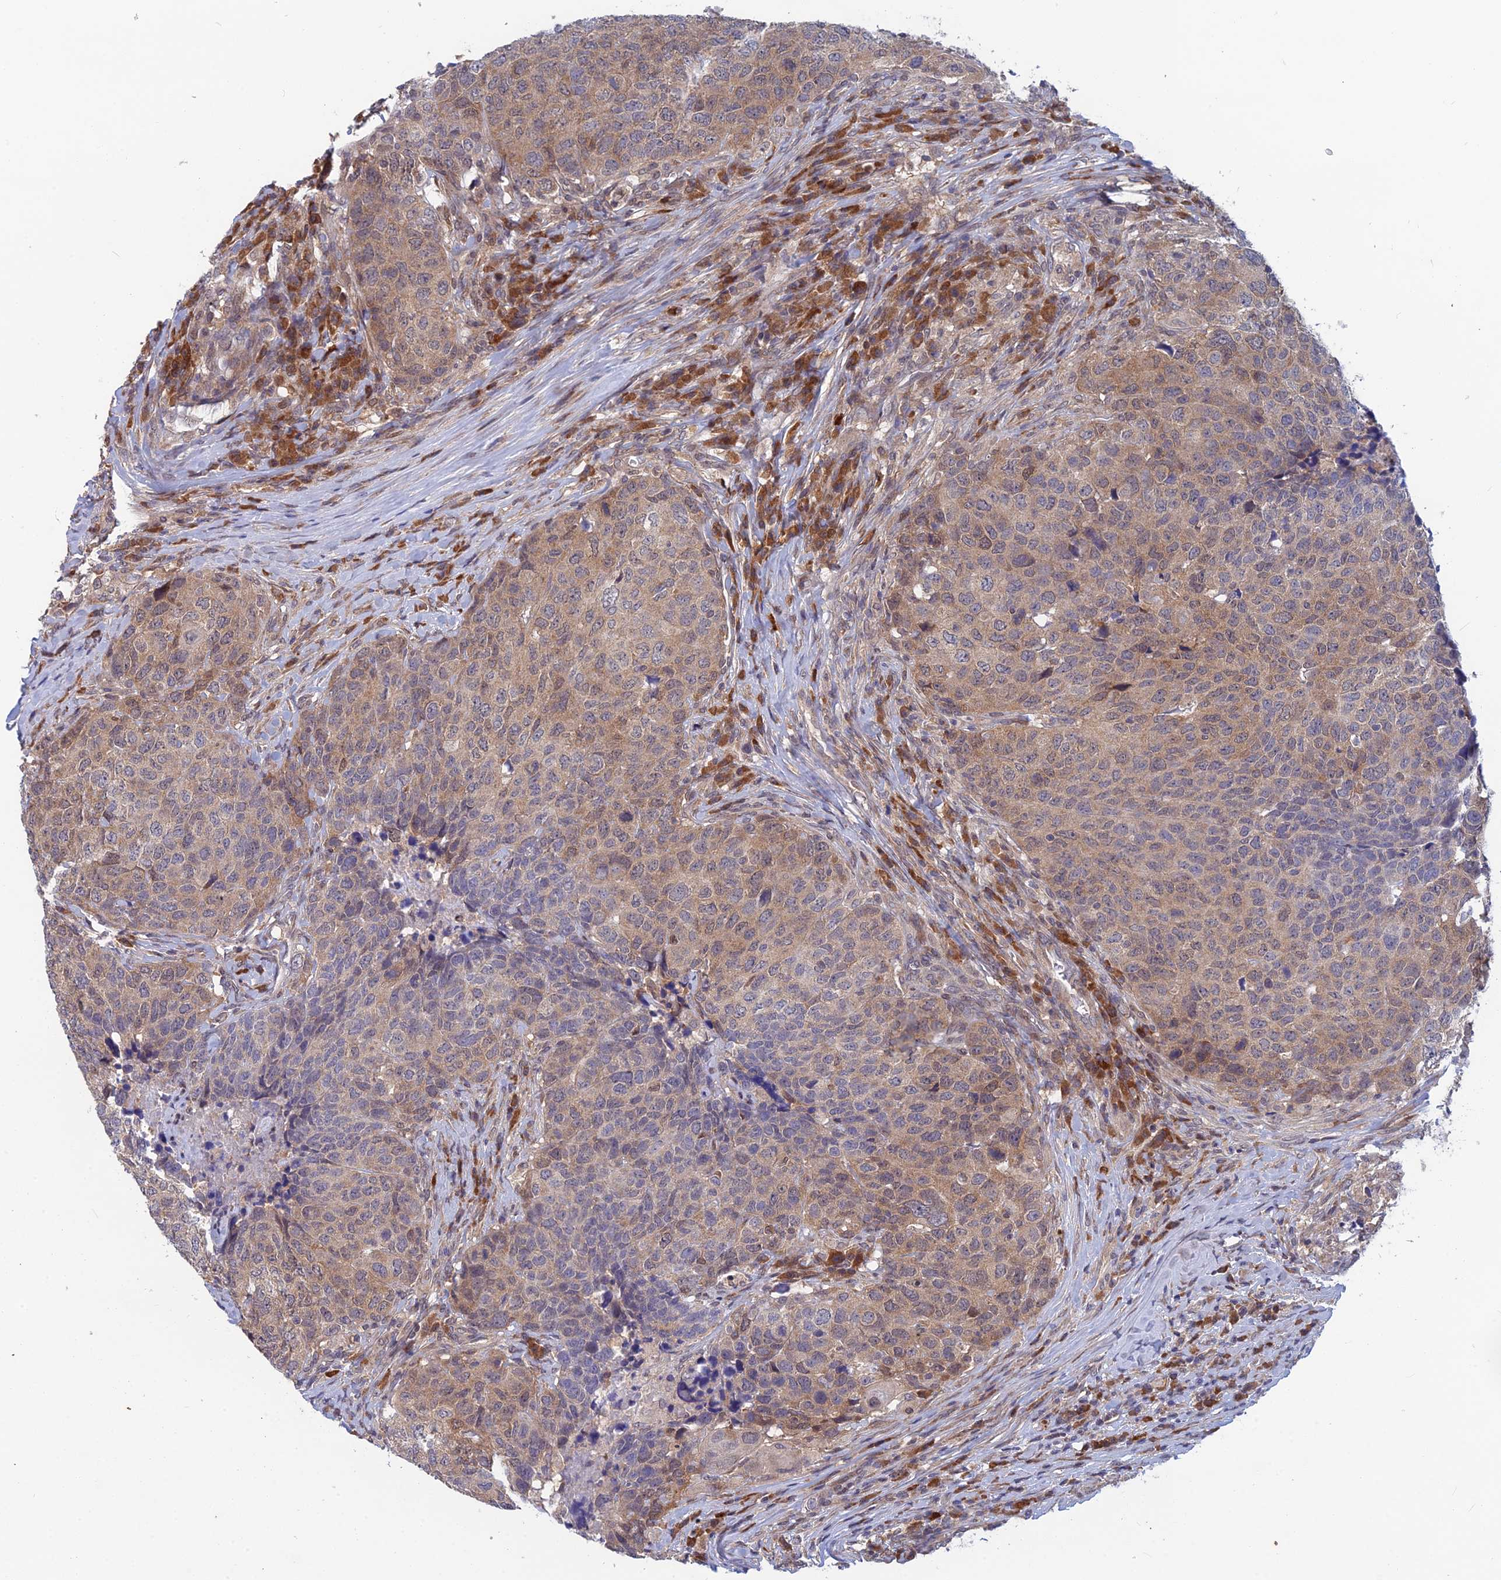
{"staining": {"intensity": "weak", "quantity": ">75%", "location": "cytoplasmic/membranous"}, "tissue": "head and neck cancer", "cell_type": "Tumor cells", "image_type": "cancer", "snomed": [{"axis": "morphology", "description": "Squamous cell carcinoma, NOS"}, {"axis": "topography", "description": "Head-Neck"}], "caption": "The histopathology image exhibits immunohistochemical staining of head and neck cancer. There is weak cytoplasmic/membranous expression is identified in about >75% of tumor cells.", "gene": "SRA1", "patient": {"sex": "male", "age": 66}}